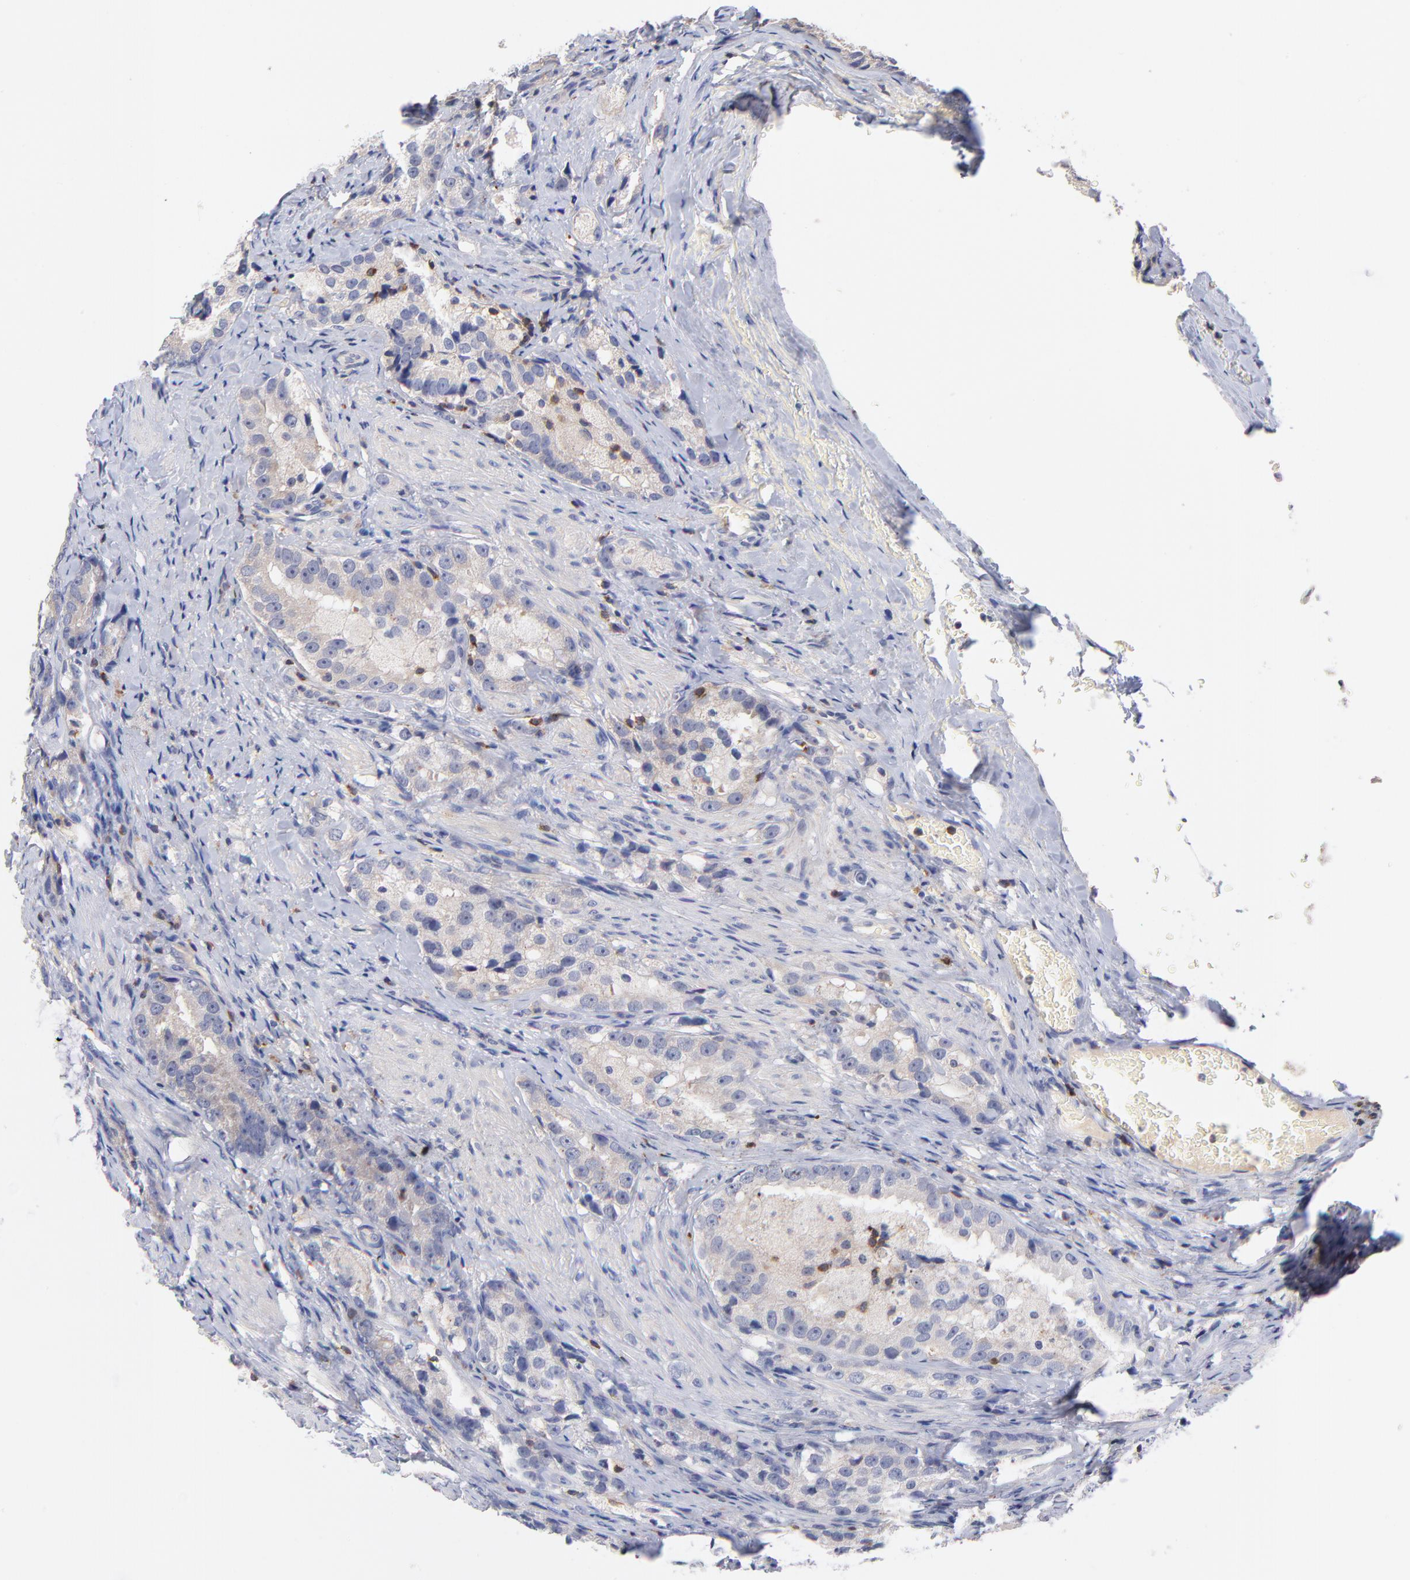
{"staining": {"intensity": "negative", "quantity": "none", "location": "none"}, "tissue": "prostate cancer", "cell_type": "Tumor cells", "image_type": "cancer", "snomed": [{"axis": "morphology", "description": "Adenocarcinoma, High grade"}, {"axis": "topography", "description": "Prostate"}], "caption": "Immunohistochemistry of prostate cancer (adenocarcinoma (high-grade)) shows no expression in tumor cells.", "gene": "KREMEN2", "patient": {"sex": "male", "age": 63}}